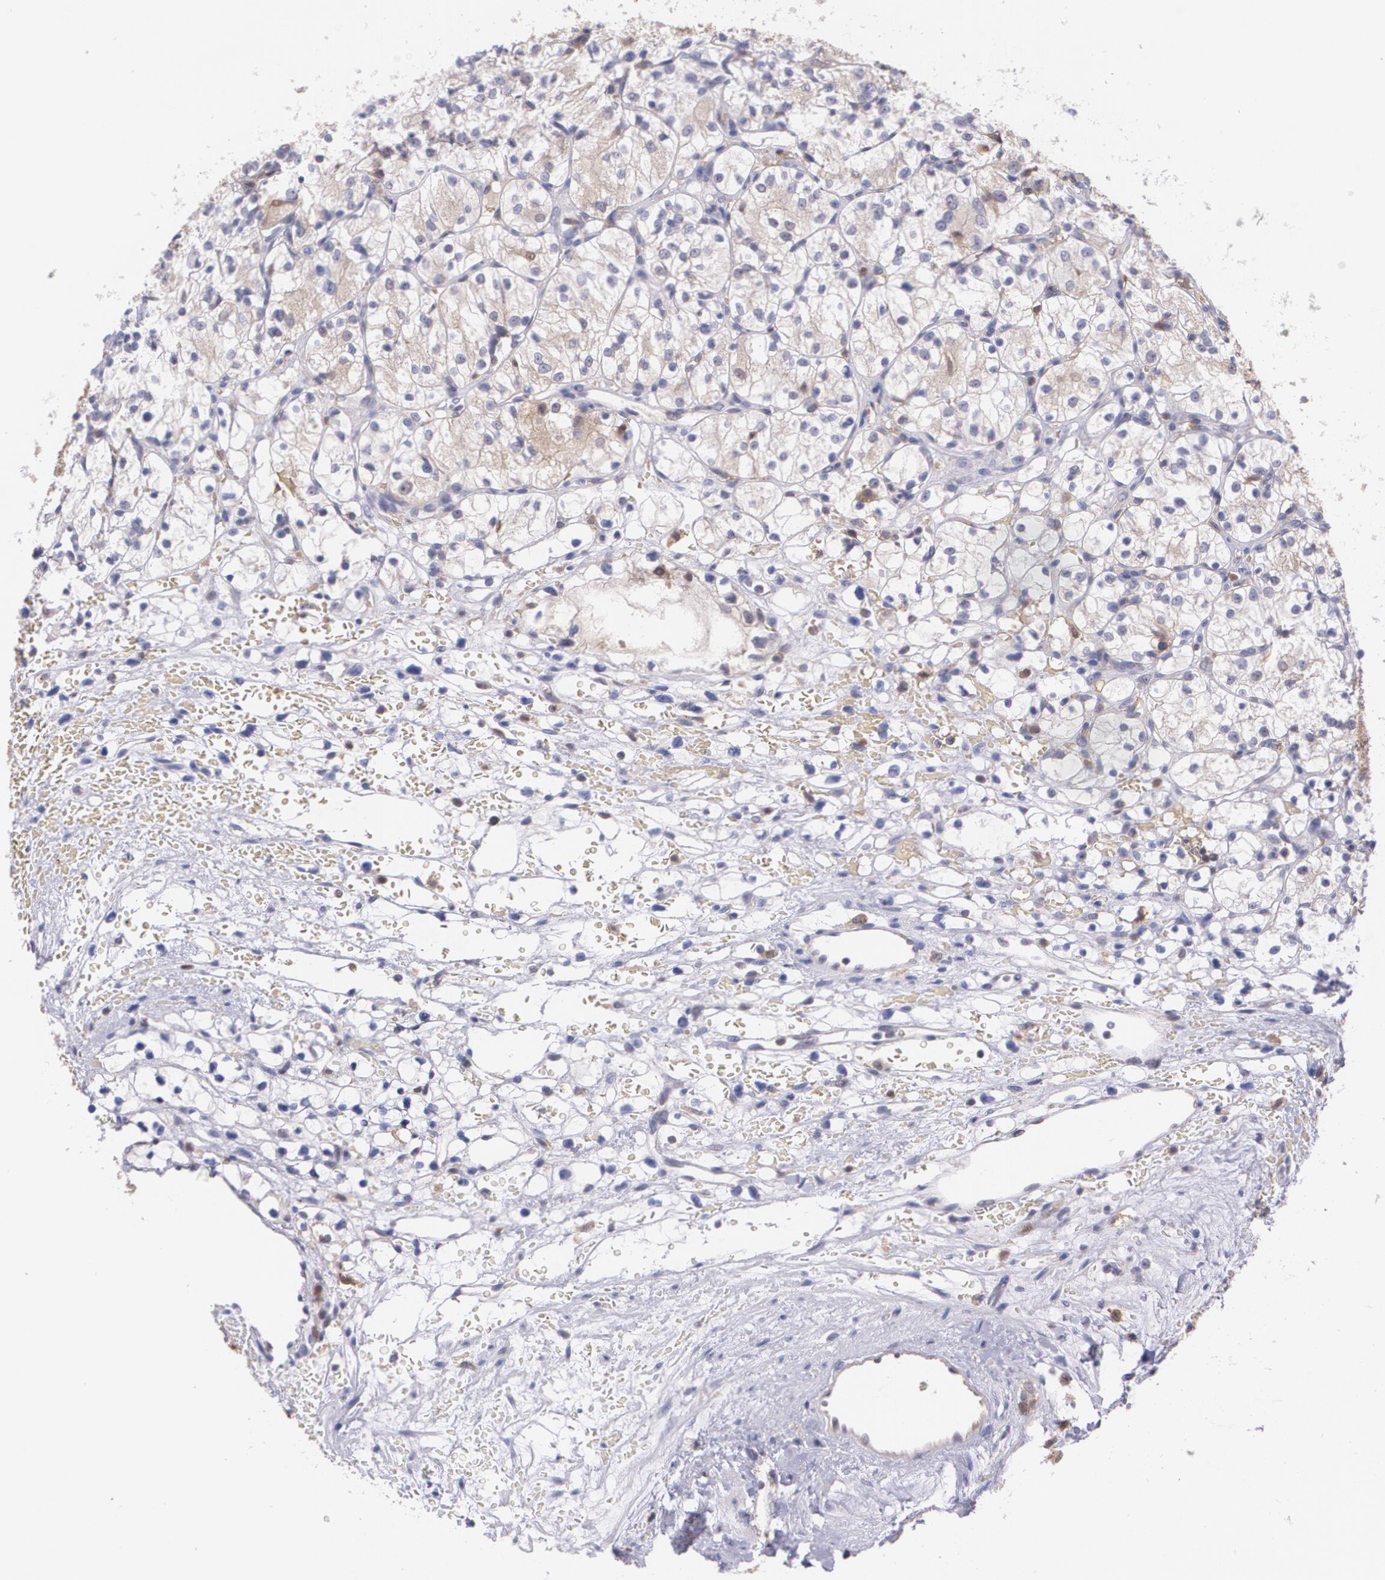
{"staining": {"intensity": "negative", "quantity": "none", "location": "none"}, "tissue": "renal cancer", "cell_type": "Tumor cells", "image_type": "cancer", "snomed": [{"axis": "morphology", "description": "Adenocarcinoma, NOS"}, {"axis": "topography", "description": "Kidney"}], "caption": "Histopathology image shows no significant protein positivity in tumor cells of adenocarcinoma (renal). The staining is performed using DAB (3,3'-diaminobenzidine) brown chromogen with nuclei counter-stained in using hematoxylin.", "gene": "HSPH1", "patient": {"sex": "female", "age": 60}}